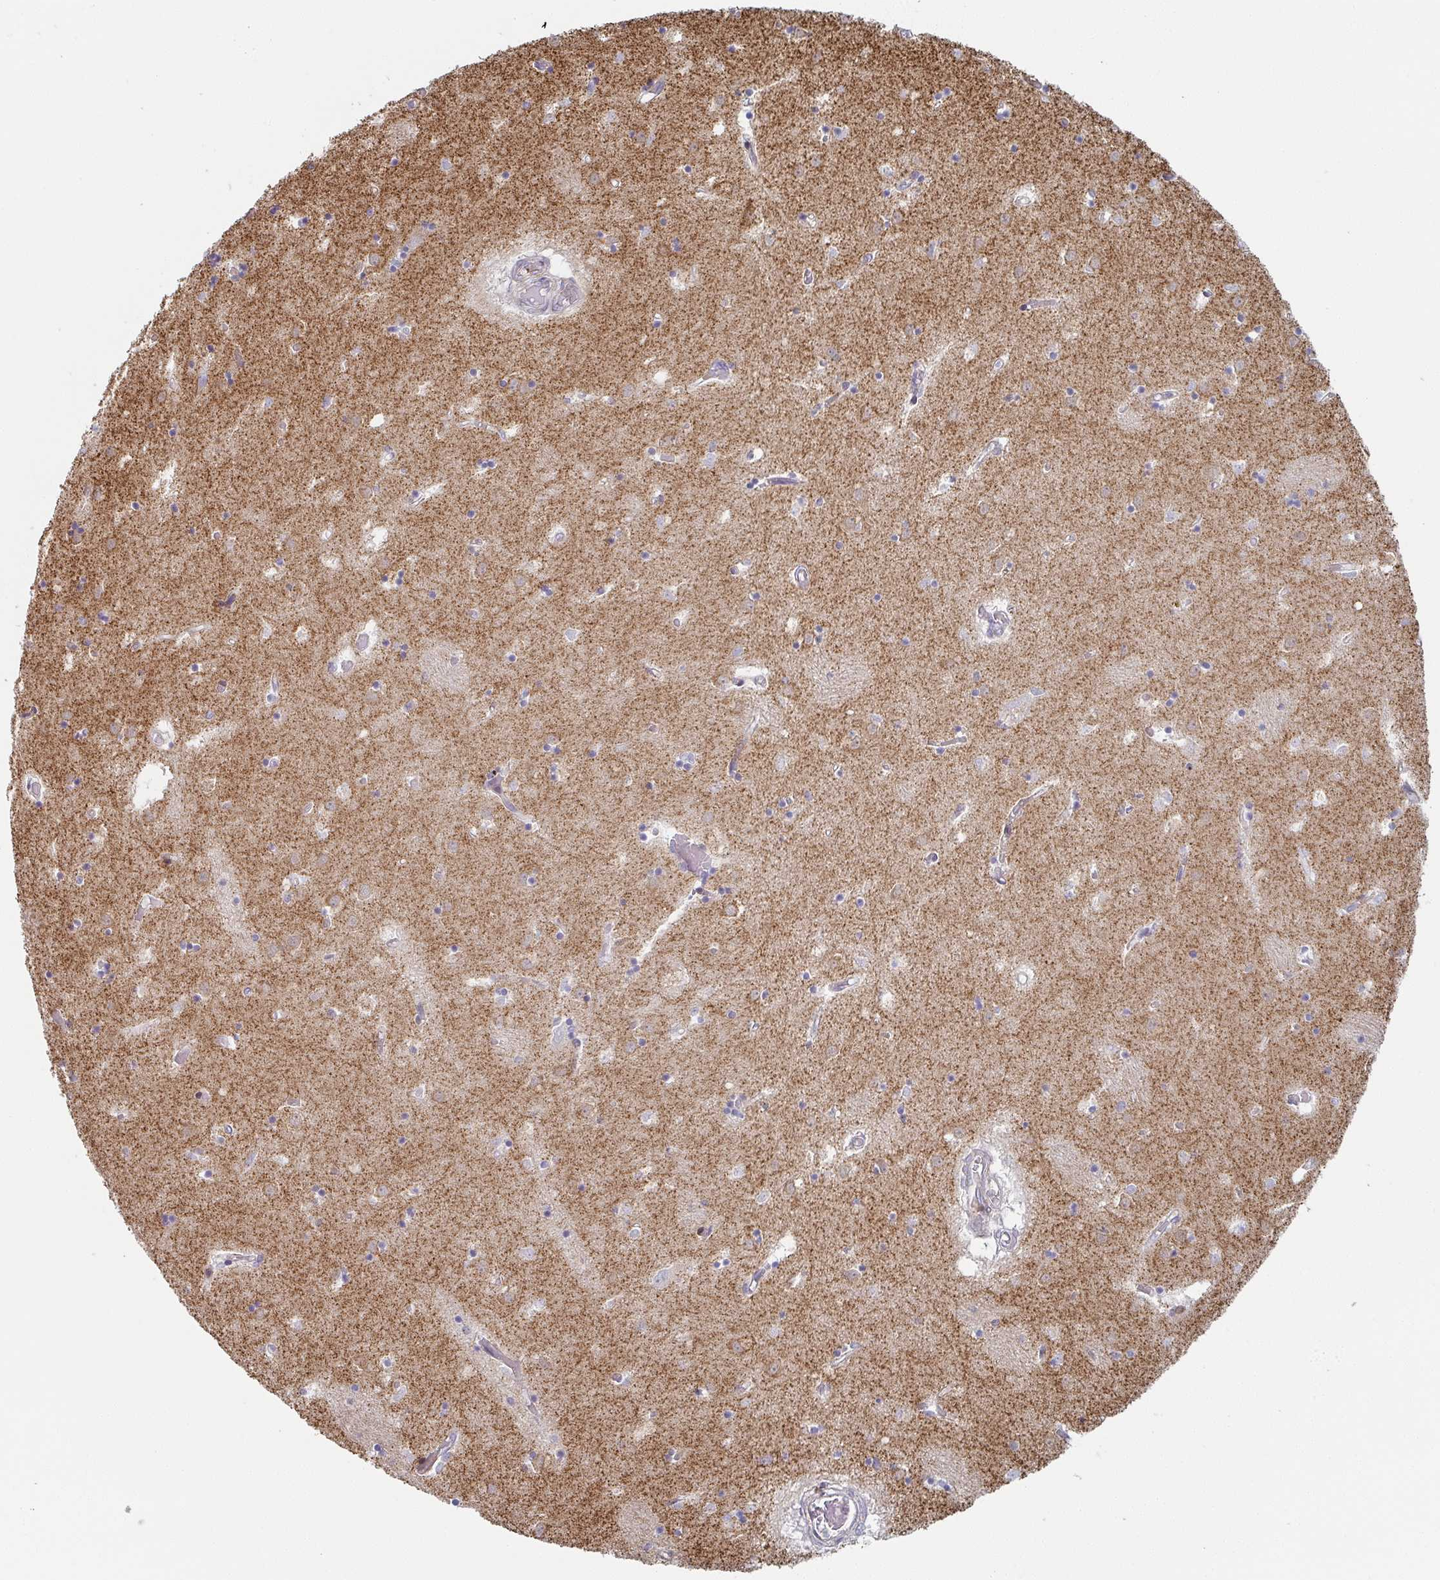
{"staining": {"intensity": "negative", "quantity": "none", "location": "none"}, "tissue": "caudate", "cell_type": "Glial cells", "image_type": "normal", "snomed": [{"axis": "morphology", "description": "Normal tissue, NOS"}, {"axis": "topography", "description": "Lateral ventricle wall"}], "caption": "Immunohistochemistry (IHC) of normal caudate displays no expression in glial cells.", "gene": "ZNF526", "patient": {"sex": "male", "age": 70}}